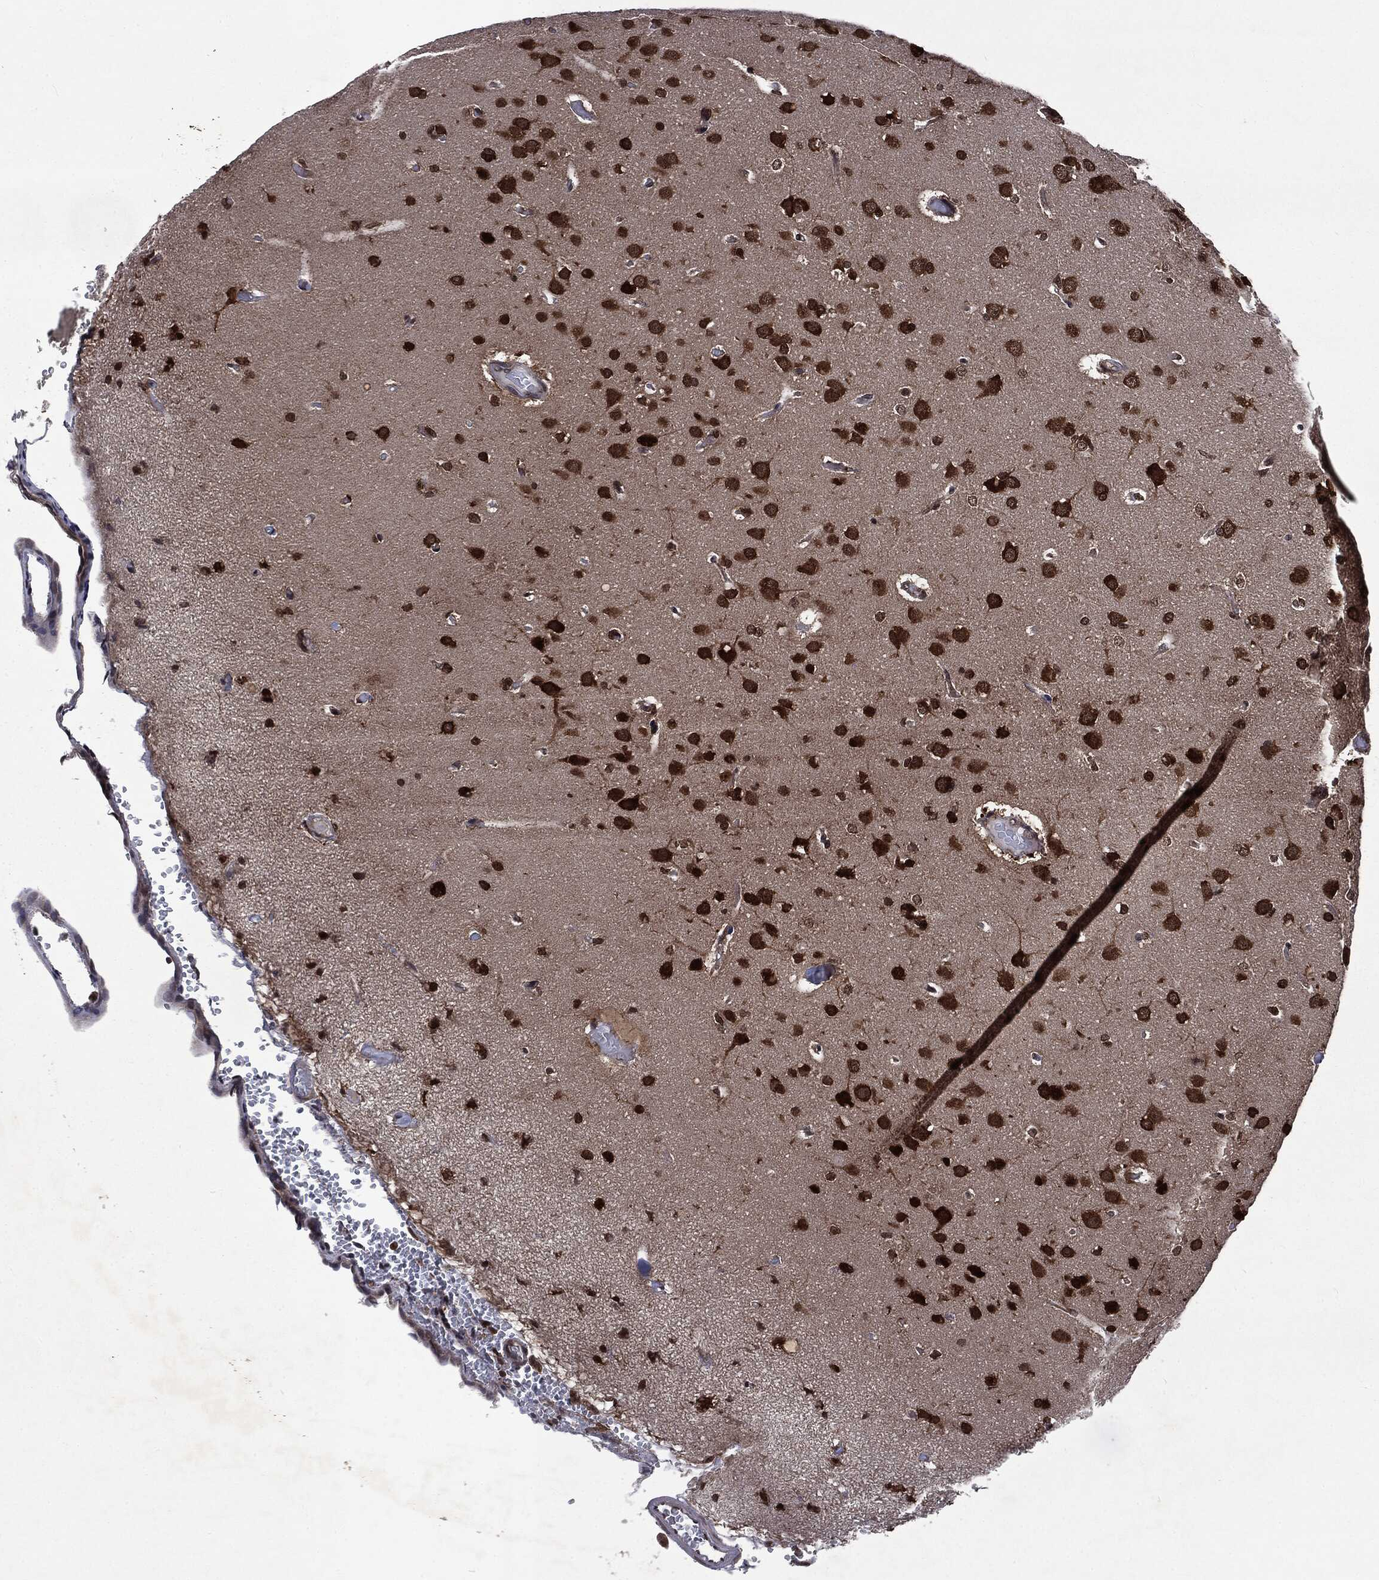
{"staining": {"intensity": "strong", "quantity": ">75%", "location": "cytoplasmic/membranous"}, "tissue": "glioma", "cell_type": "Tumor cells", "image_type": "cancer", "snomed": [{"axis": "morphology", "description": "Glioma, malignant, NOS"}, {"axis": "topography", "description": "Cerebral cortex"}], "caption": "Brown immunohistochemical staining in glioma exhibits strong cytoplasmic/membranous expression in approximately >75% of tumor cells.", "gene": "STAU2", "patient": {"sex": "male", "age": 58}}